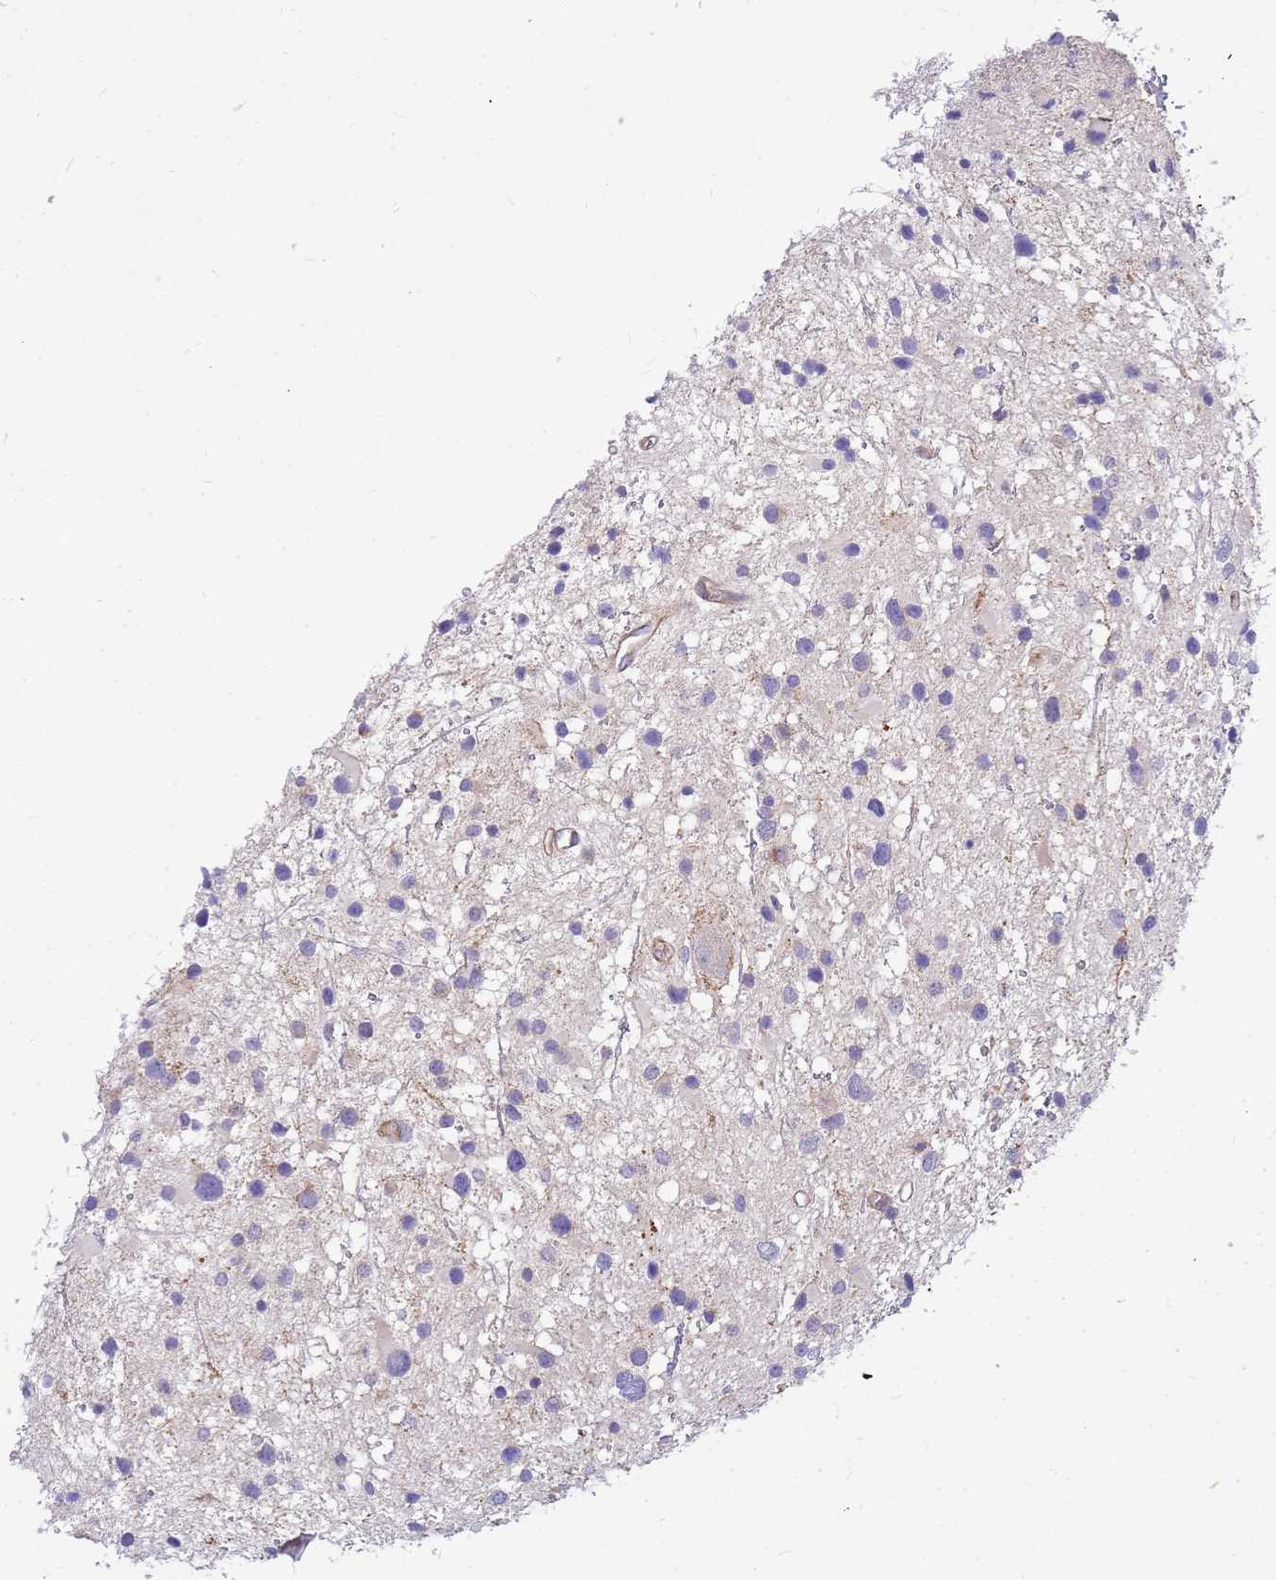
{"staining": {"intensity": "negative", "quantity": "none", "location": "none"}, "tissue": "glioma", "cell_type": "Tumor cells", "image_type": "cancer", "snomed": [{"axis": "morphology", "description": "Glioma, malignant, Low grade"}, {"axis": "topography", "description": "Brain"}], "caption": "A photomicrograph of malignant glioma (low-grade) stained for a protein reveals no brown staining in tumor cells.", "gene": "MVD", "patient": {"sex": "female", "age": 32}}